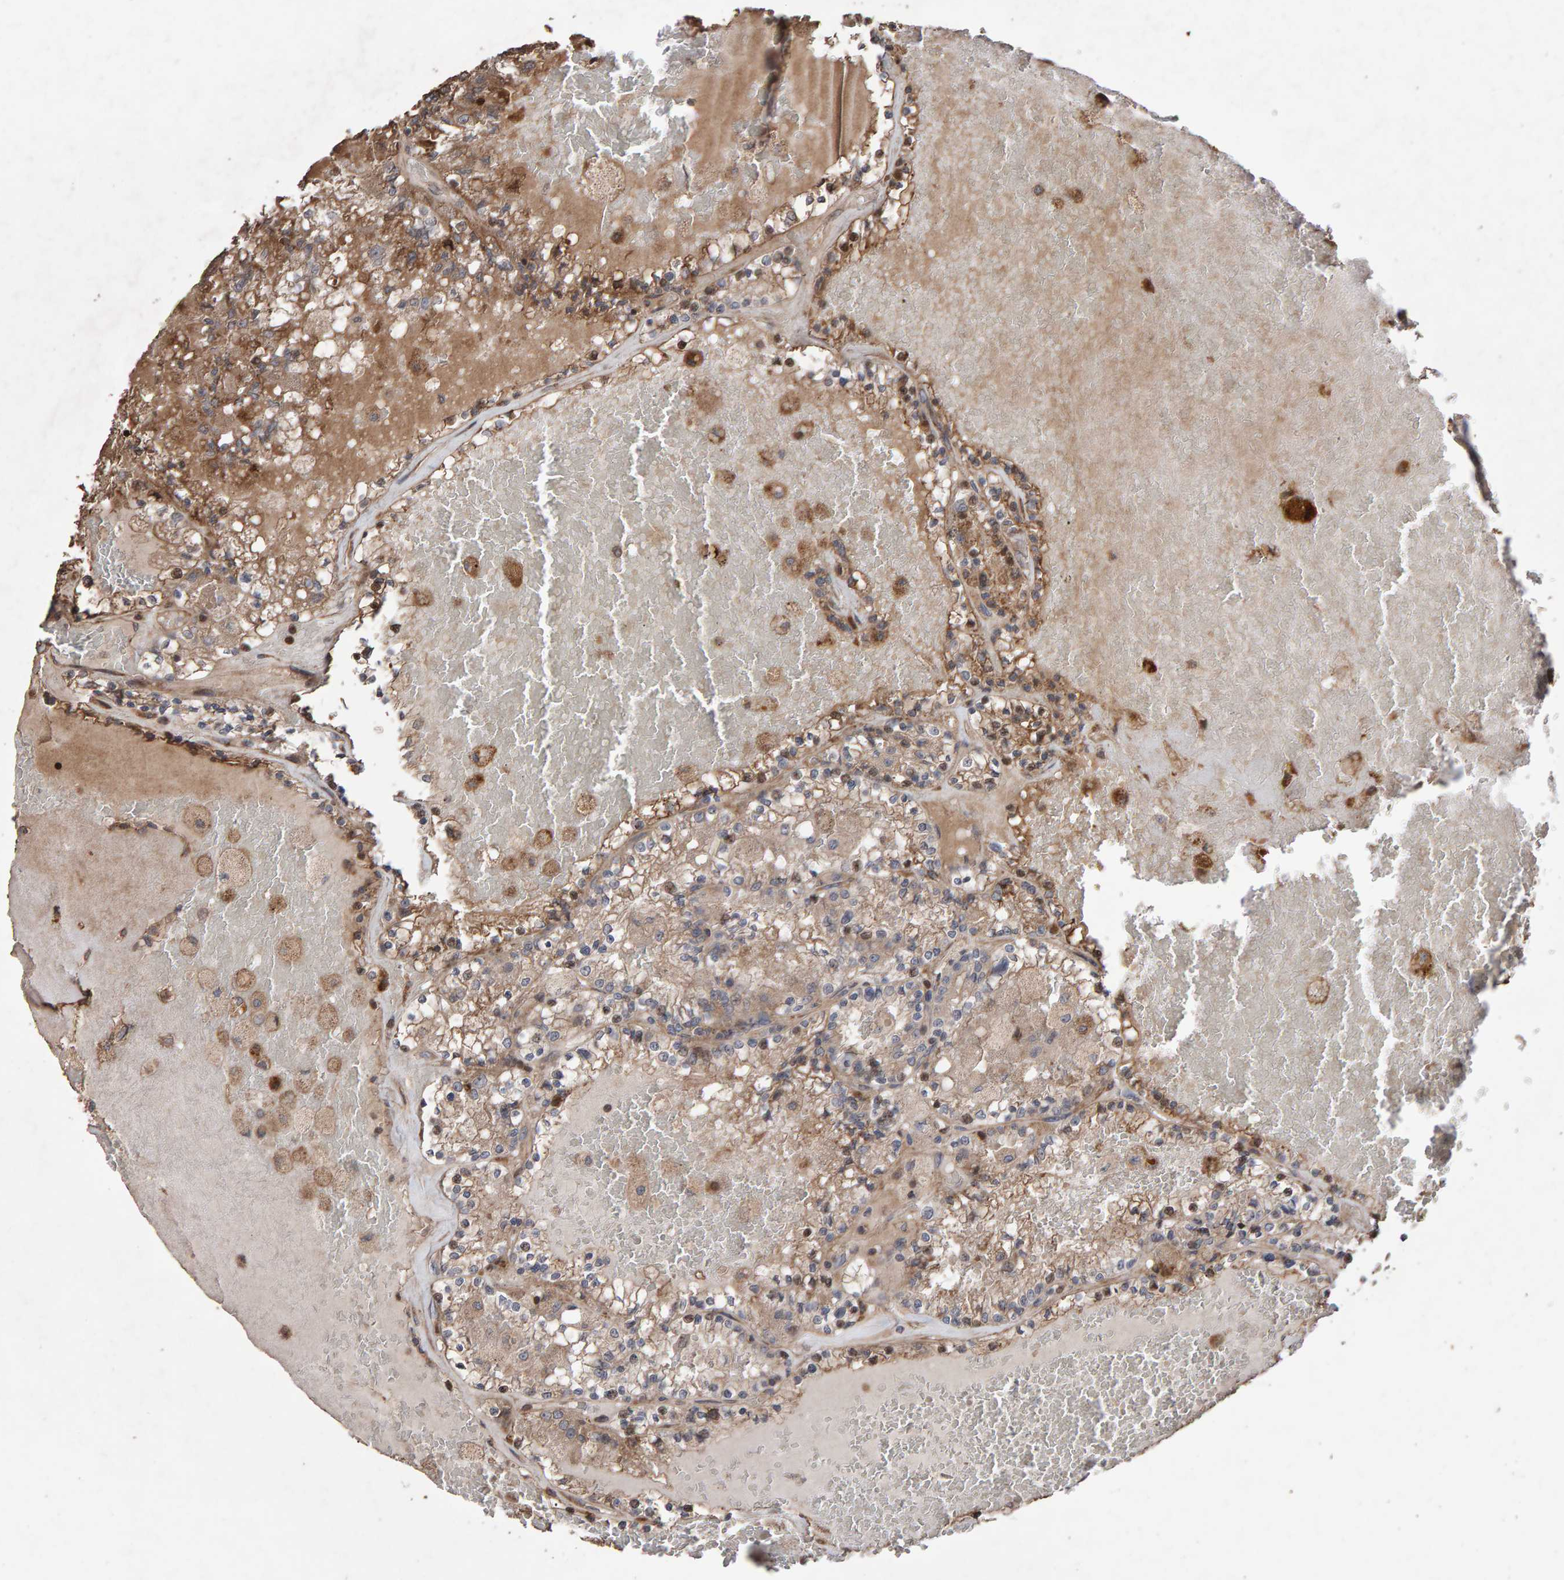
{"staining": {"intensity": "moderate", "quantity": ">75%", "location": "cytoplasmic/membranous"}, "tissue": "renal cancer", "cell_type": "Tumor cells", "image_type": "cancer", "snomed": [{"axis": "morphology", "description": "Adenocarcinoma, NOS"}, {"axis": "topography", "description": "Kidney"}], "caption": "Protein staining reveals moderate cytoplasmic/membranous positivity in approximately >75% of tumor cells in adenocarcinoma (renal).", "gene": "OSBP2", "patient": {"sex": "female", "age": 56}}